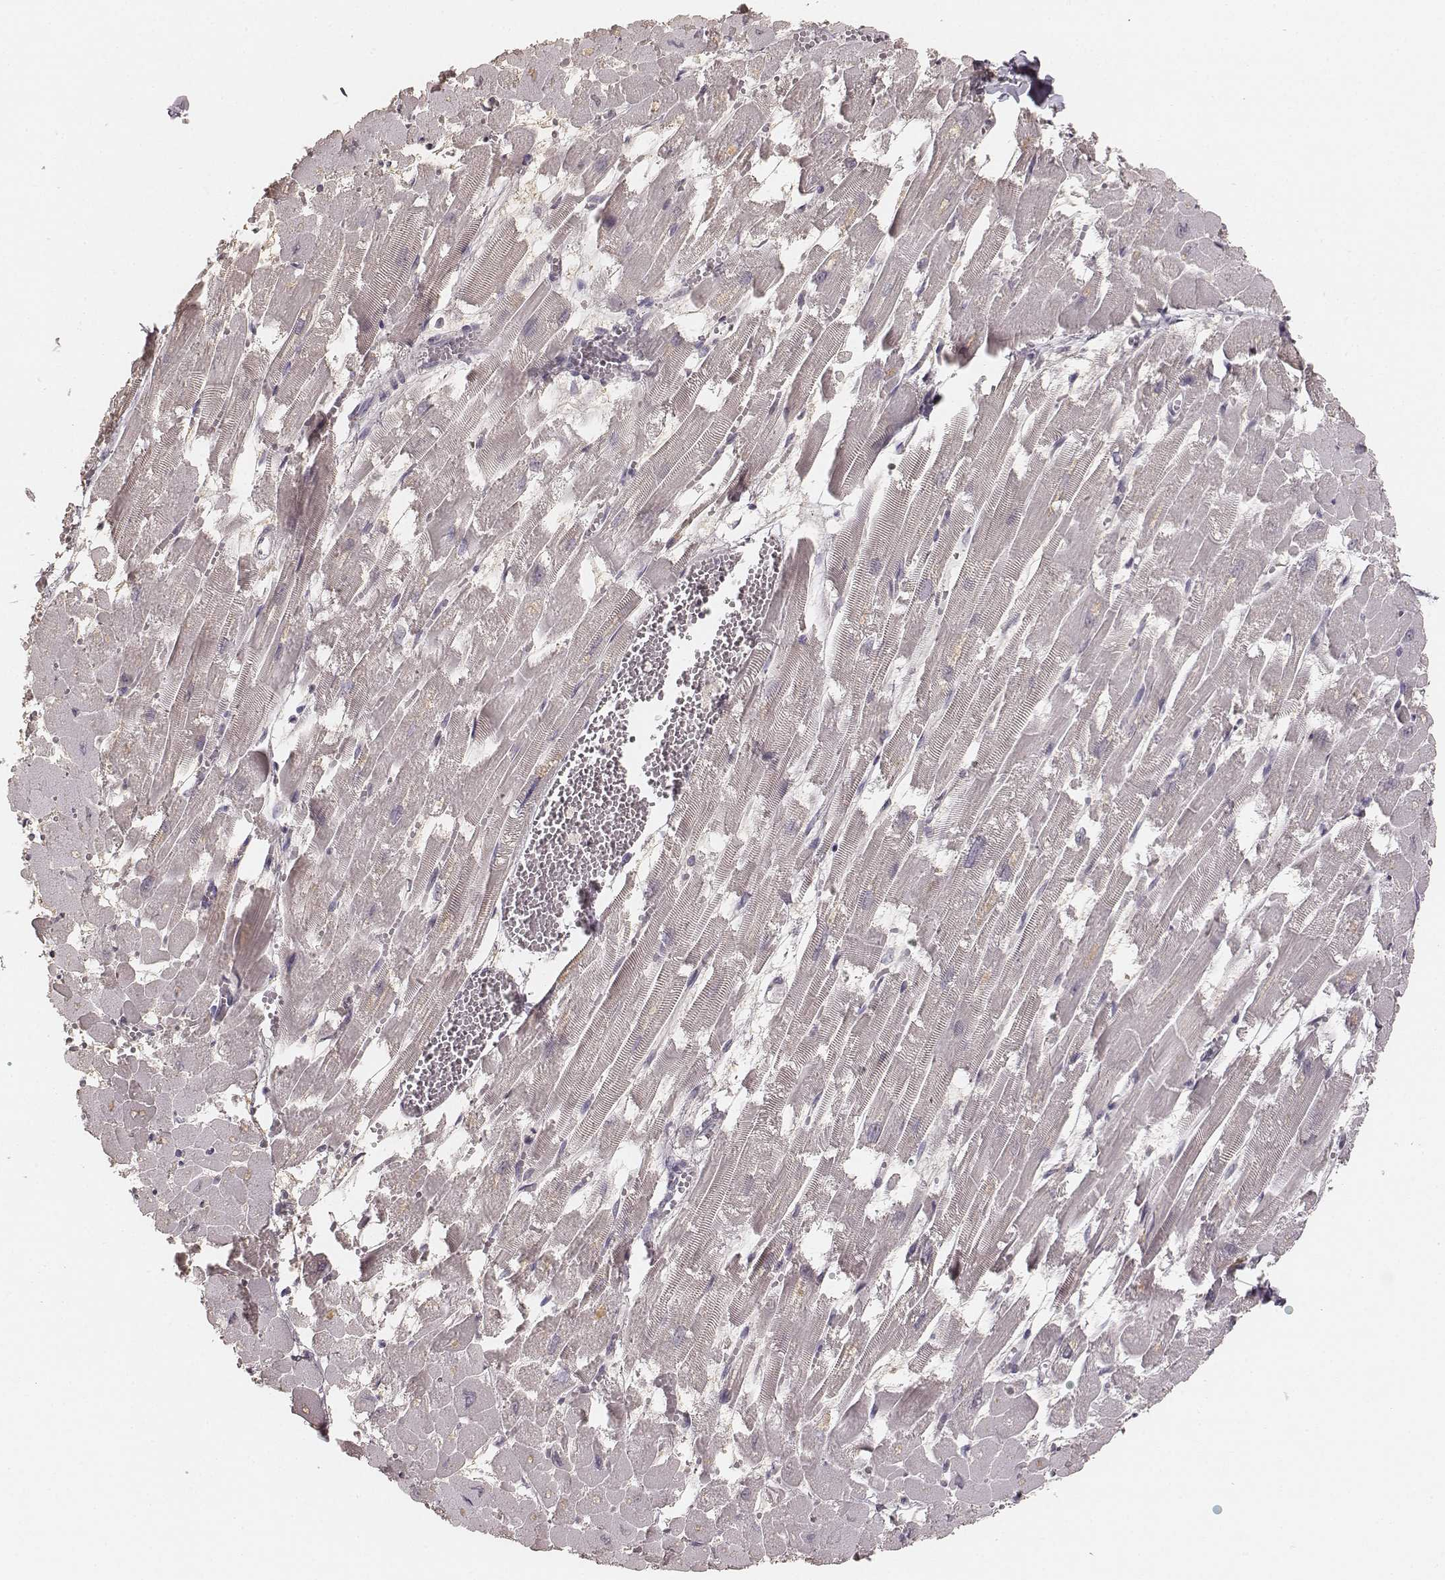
{"staining": {"intensity": "negative", "quantity": "none", "location": "none"}, "tissue": "heart muscle", "cell_type": "Cardiomyocytes", "image_type": "normal", "snomed": [{"axis": "morphology", "description": "Normal tissue, NOS"}, {"axis": "topography", "description": "Heart"}], "caption": "Immunohistochemistry of benign heart muscle reveals no expression in cardiomyocytes. (Immunohistochemistry, brightfield microscopy, high magnification).", "gene": "LY6K", "patient": {"sex": "female", "age": 52}}